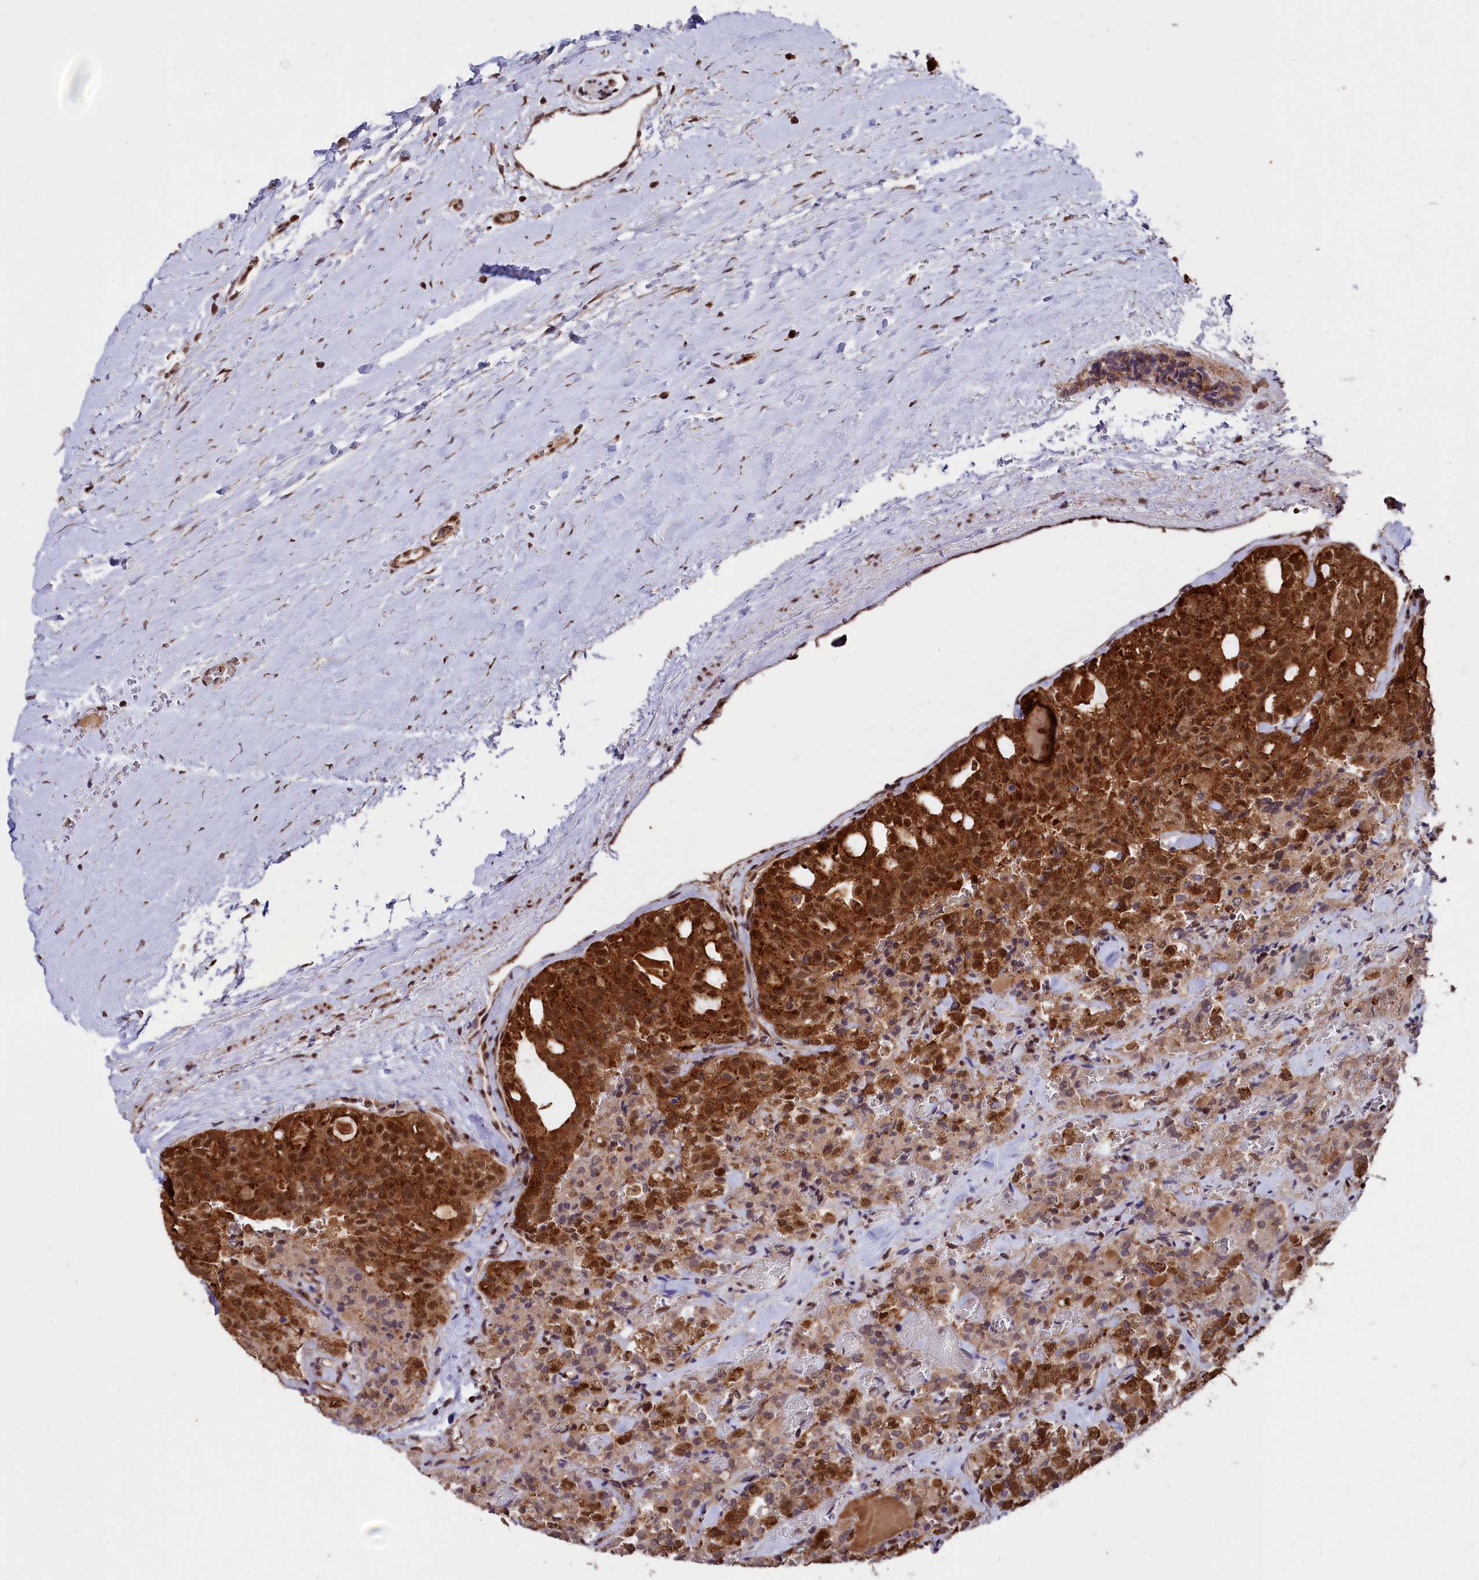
{"staining": {"intensity": "strong", "quantity": ">75%", "location": "cytoplasmic/membranous,nuclear"}, "tissue": "thyroid cancer", "cell_type": "Tumor cells", "image_type": "cancer", "snomed": [{"axis": "morphology", "description": "Follicular adenoma carcinoma, NOS"}, {"axis": "topography", "description": "Thyroid gland"}], "caption": "Immunohistochemistry (IHC) micrograph of human follicular adenoma carcinoma (thyroid) stained for a protein (brown), which reveals high levels of strong cytoplasmic/membranous and nuclear staining in approximately >75% of tumor cells.", "gene": "ADRM1", "patient": {"sex": "male", "age": 75}}